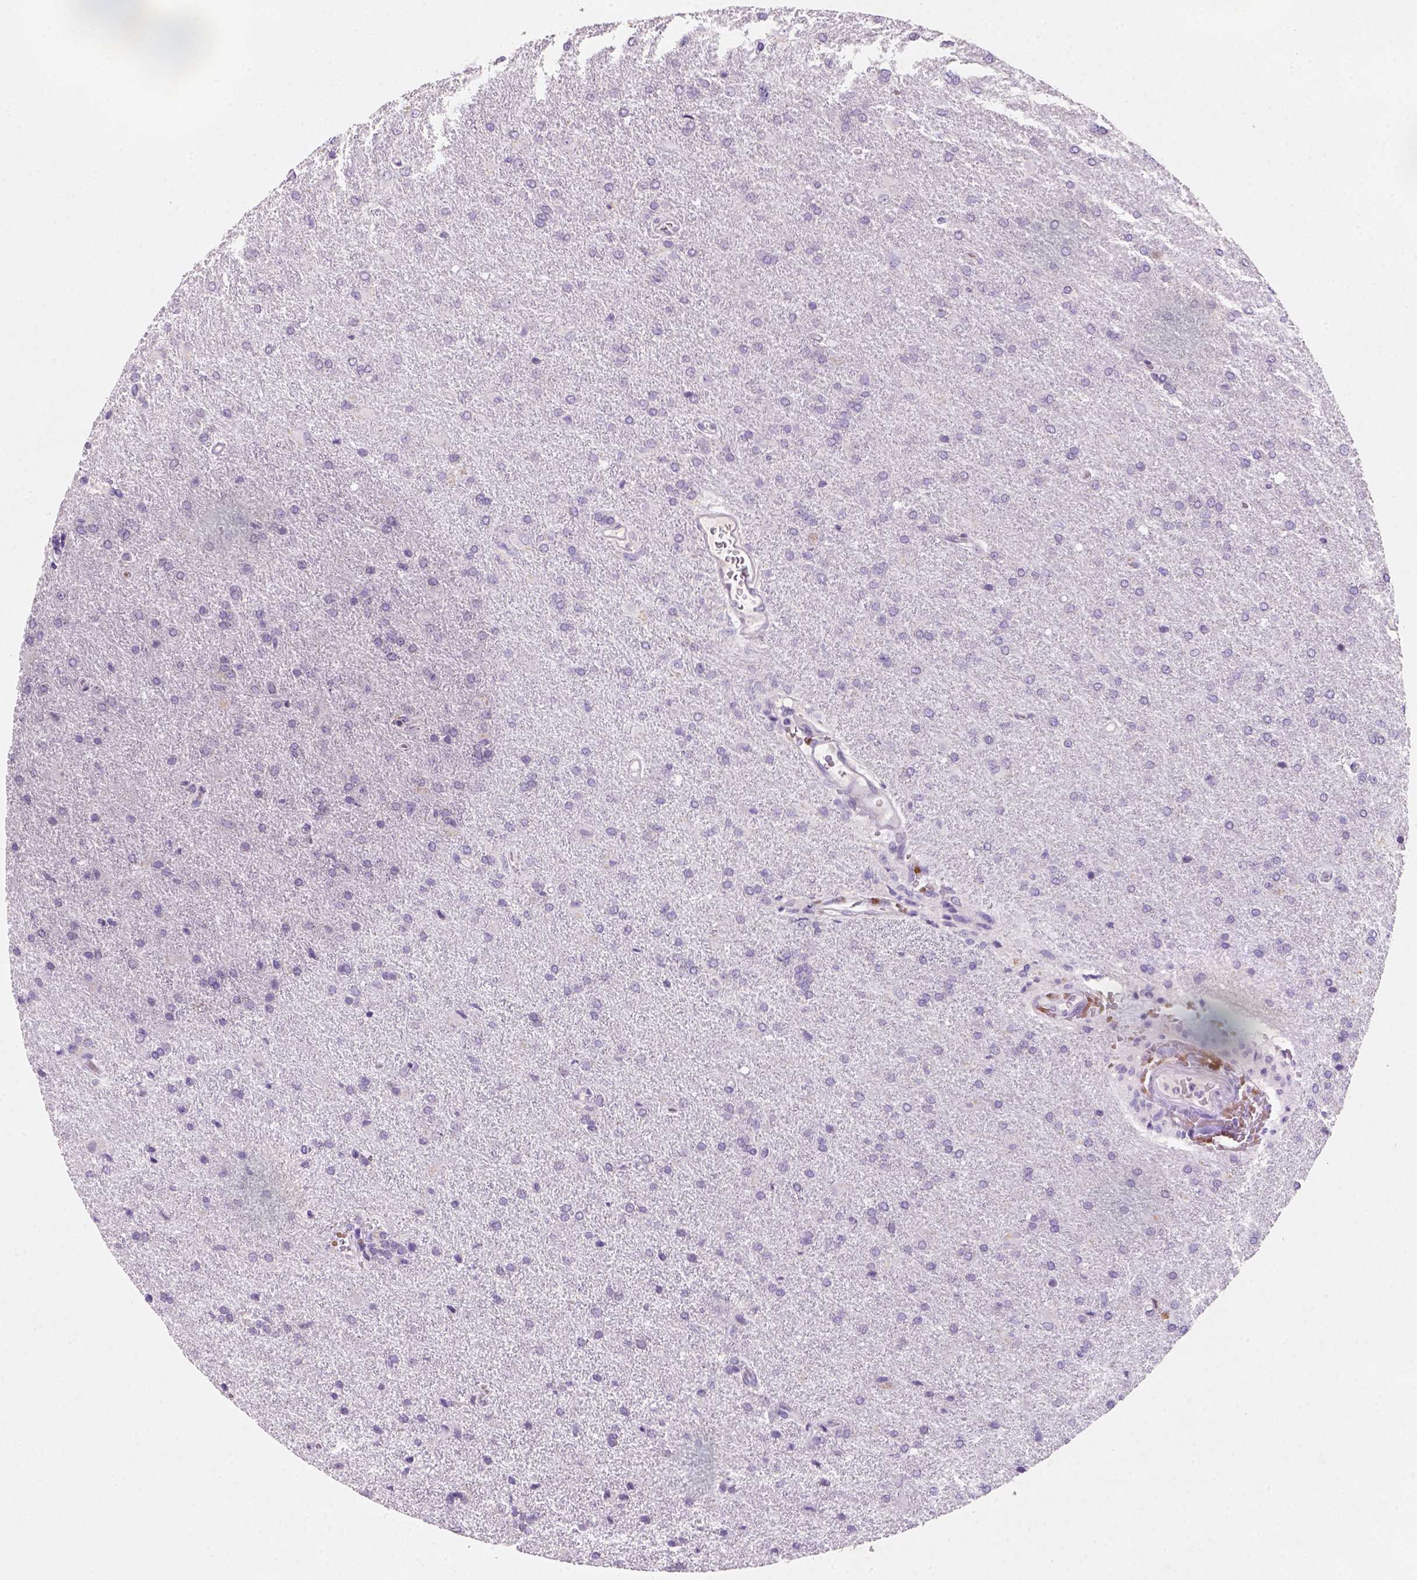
{"staining": {"intensity": "negative", "quantity": "none", "location": "none"}, "tissue": "glioma", "cell_type": "Tumor cells", "image_type": "cancer", "snomed": [{"axis": "morphology", "description": "Glioma, malignant, High grade"}, {"axis": "topography", "description": "Brain"}], "caption": "High-grade glioma (malignant) stained for a protein using immunohistochemistry (IHC) displays no positivity tumor cells.", "gene": "ZMAT4", "patient": {"sex": "male", "age": 68}}